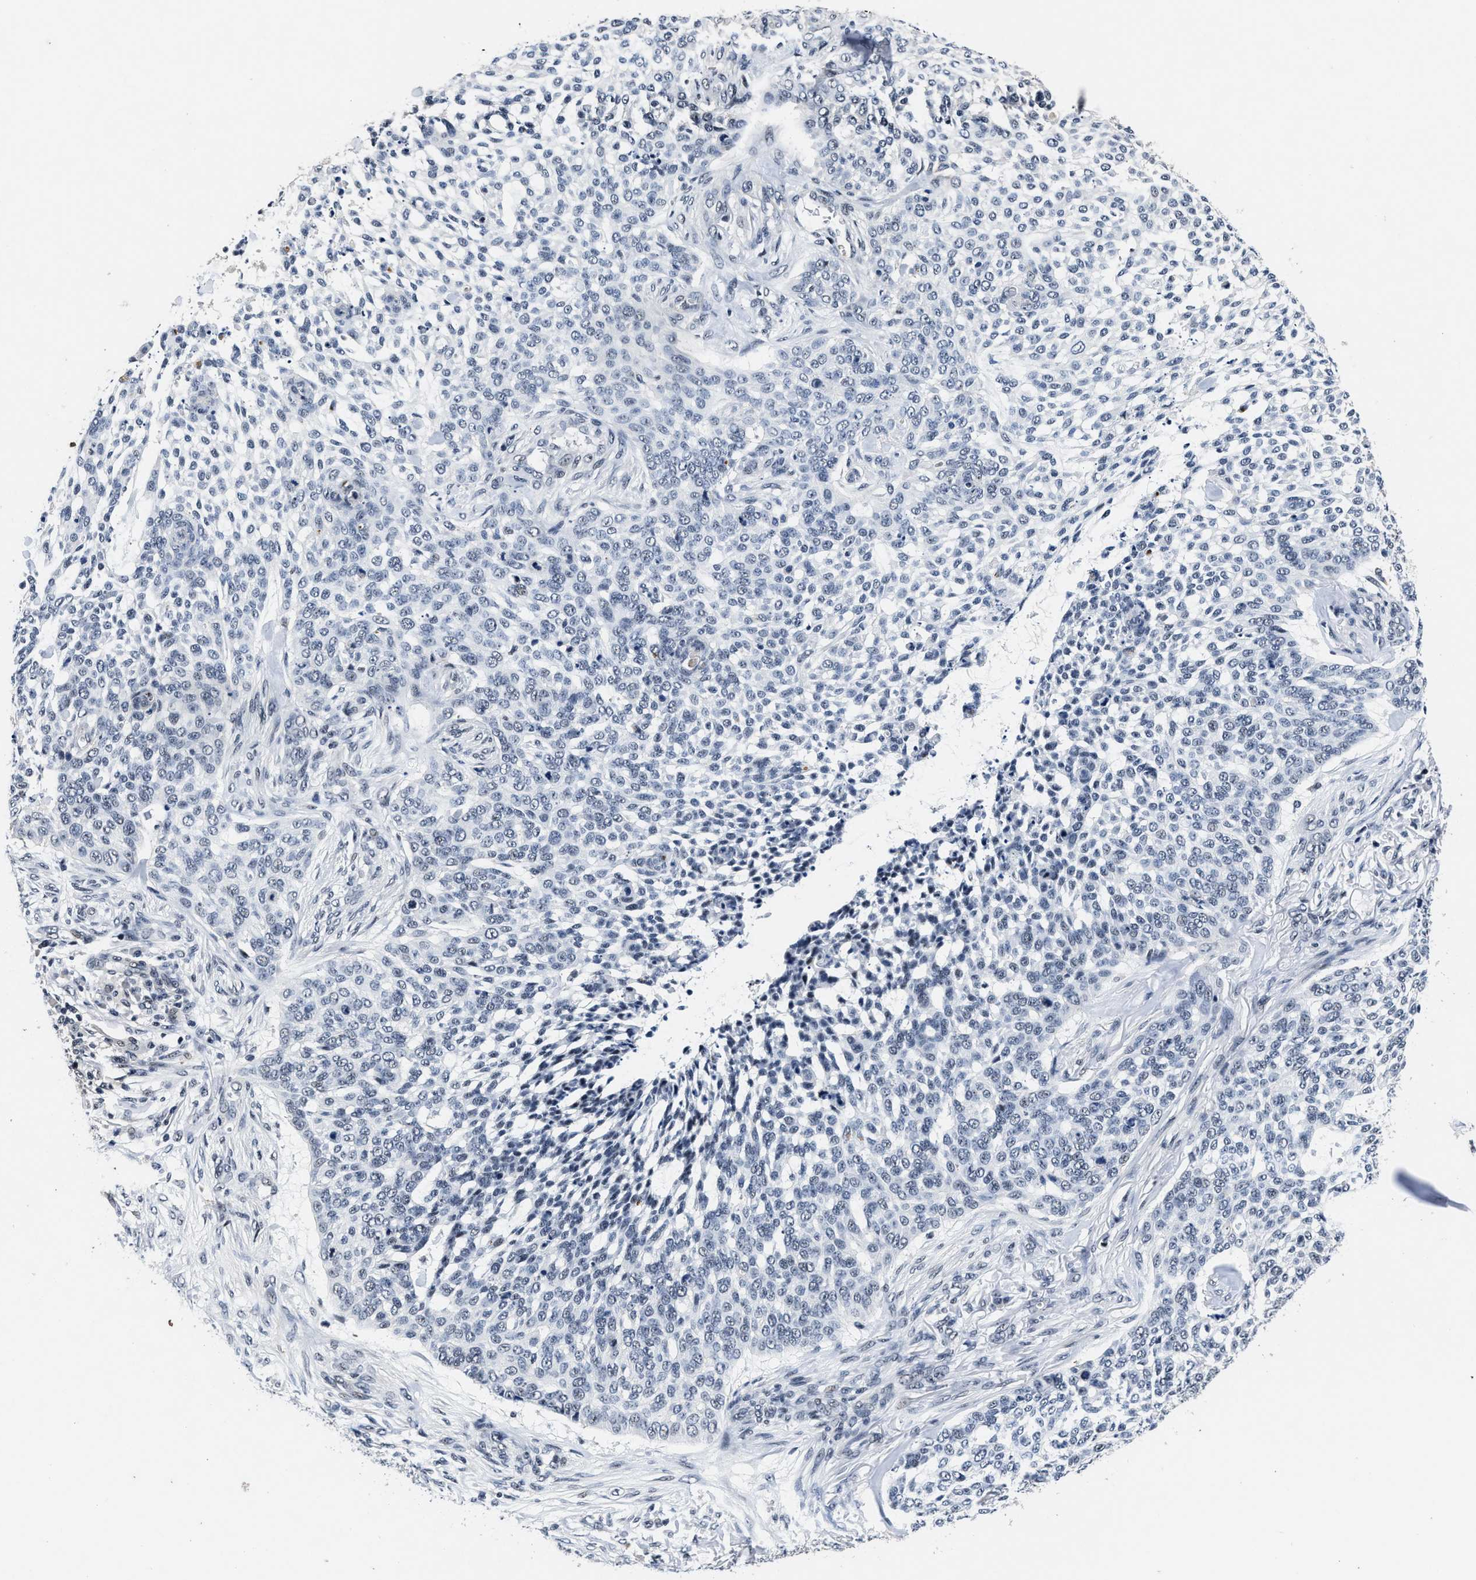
{"staining": {"intensity": "negative", "quantity": "none", "location": "none"}, "tissue": "skin cancer", "cell_type": "Tumor cells", "image_type": "cancer", "snomed": [{"axis": "morphology", "description": "Basal cell carcinoma"}, {"axis": "topography", "description": "Skin"}], "caption": "The histopathology image demonstrates no staining of tumor cells in skin cancer (basal cell carcinoma).", "gene": "ZNF233", "patient": {"sex": "female", "age": 64}}